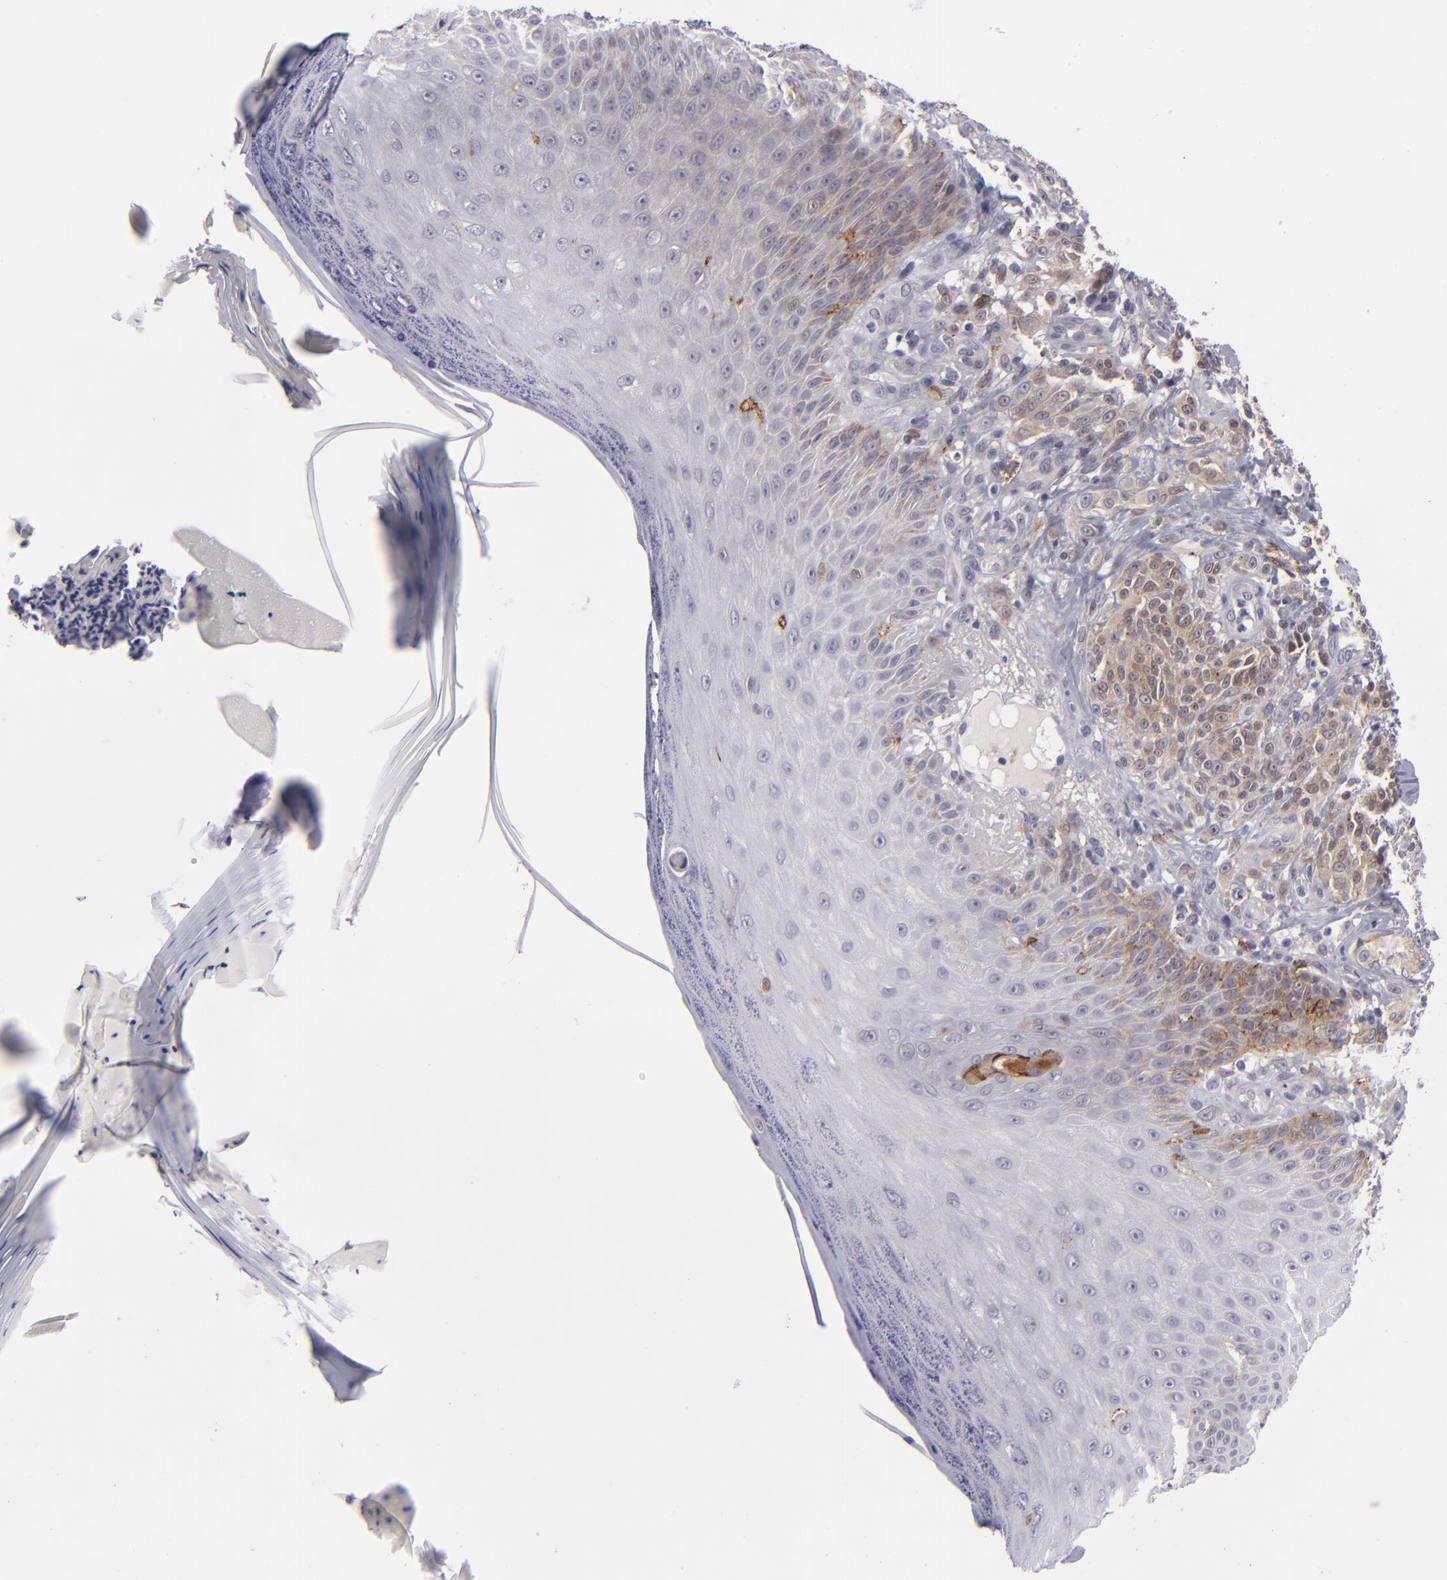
{"staining": {"intensity": "weak", "quantity": "25%-75%", "location": "cytoplasmic/membranous"}, "tissue": "melanoma", "cell_type": "Tumor cells", "image_type": "cancer", "snomed": [{"axis": "morphology", "description": "Malignant melanoma, NOS"}, {"axis": "topography", "description": "Skin"}], "caption": "A brown stain highlights weak cytoplasmic/membranous staining of a protein in human melanoma tumor cells.", "gene": "ALCAM", "patient": {"sex": "male", "age": 57}}